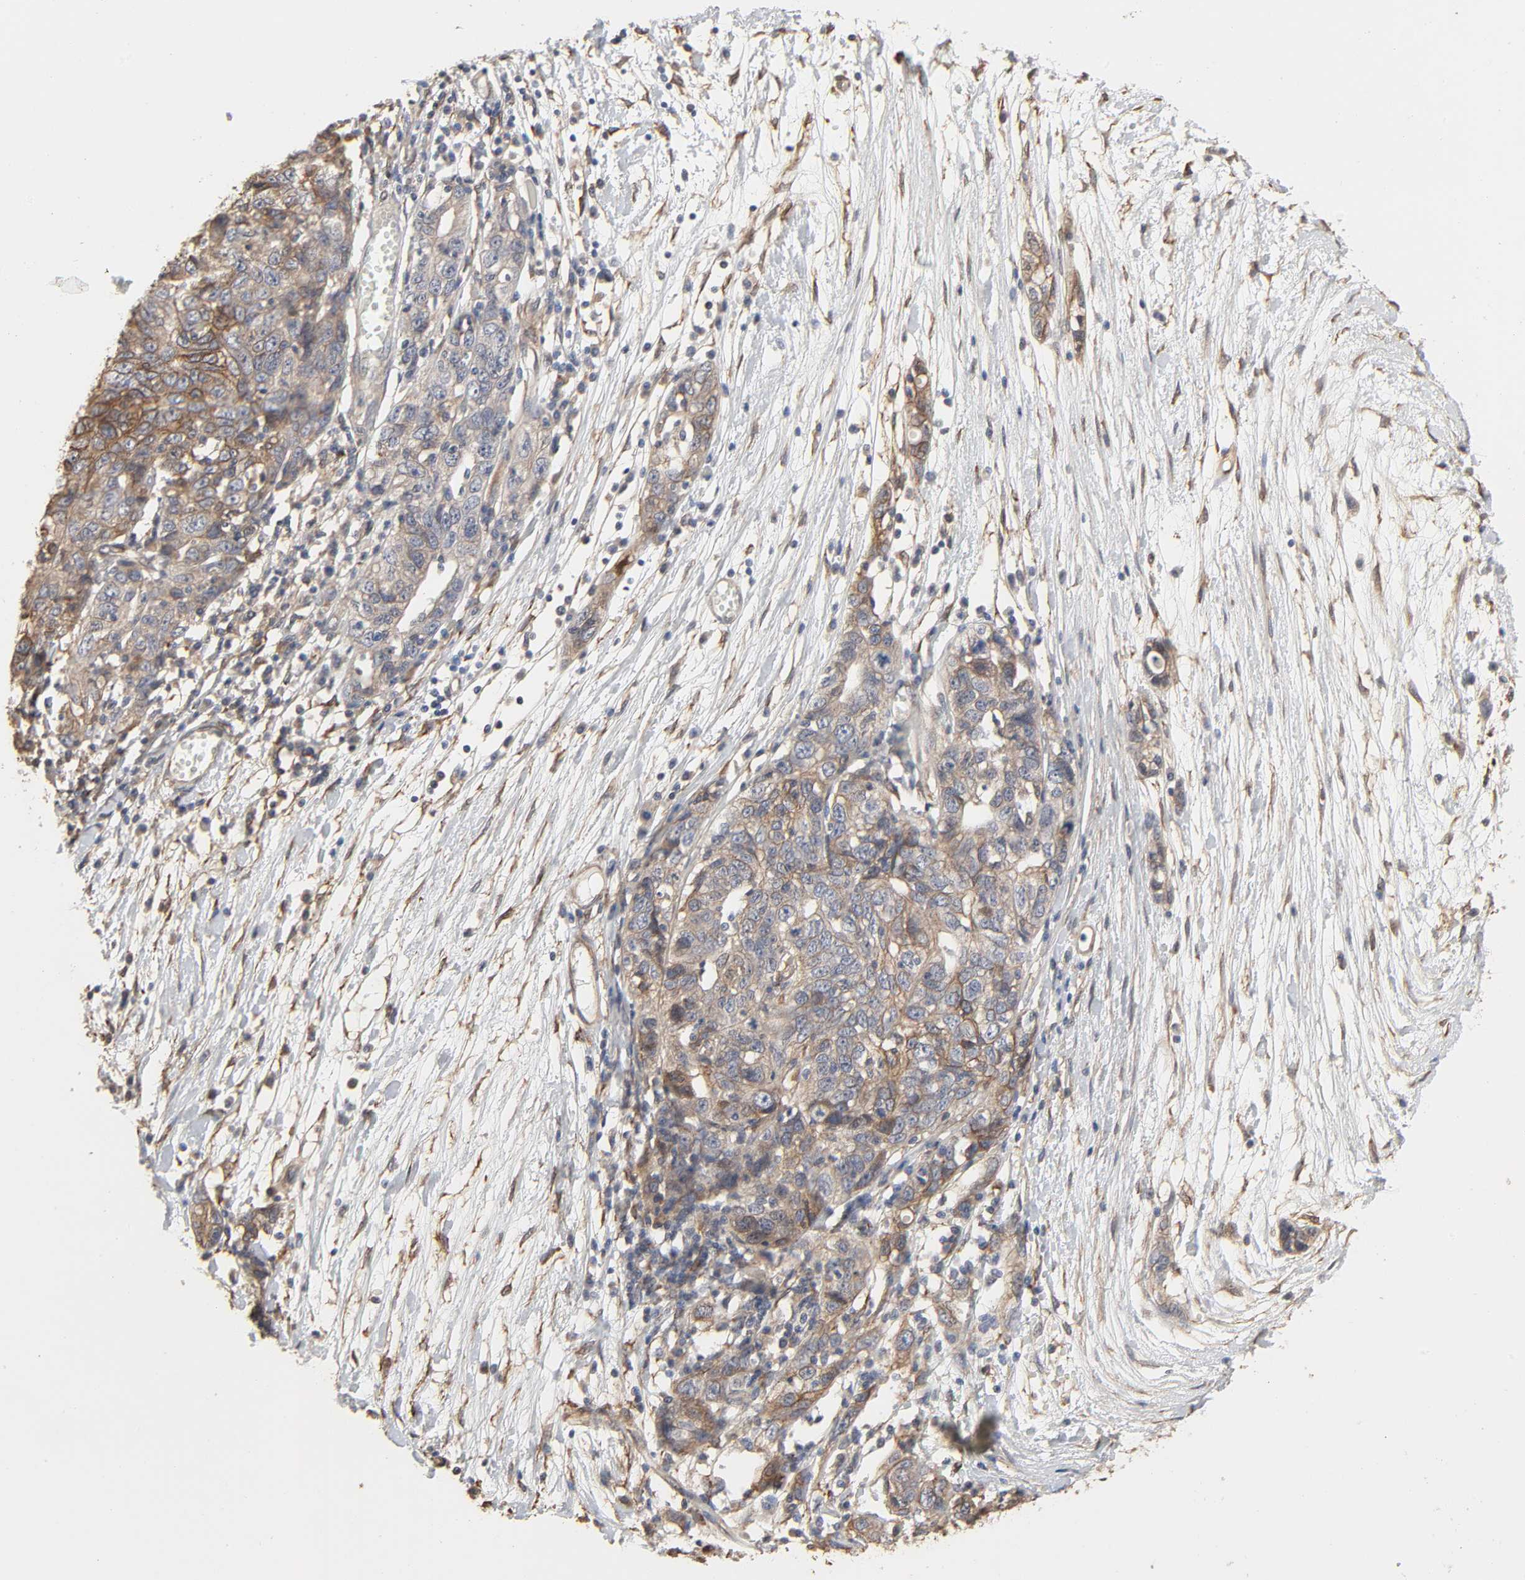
{"staining": {"intensity": "moderate", "quantity": "25%-75%", "location": "cytoplasmic/membranous"}, "tissue": "ovarian cancer", "cell_type": "Tumor cells", "image_type": "cancer", "snomed": [{"axis": "morphology", "description": "Cystadenocarcinoma, serous, NOS"}, {"axis": "topography", "description": "Ovary"}], "caption": "Protein staining of ovarian cancer tissue displays moderate cytoplasmic/membranous staining in approximately 25%-75% of tumor cells.", "gene": "NDRG2", "patient": {"sex": "female", "age": 71}}